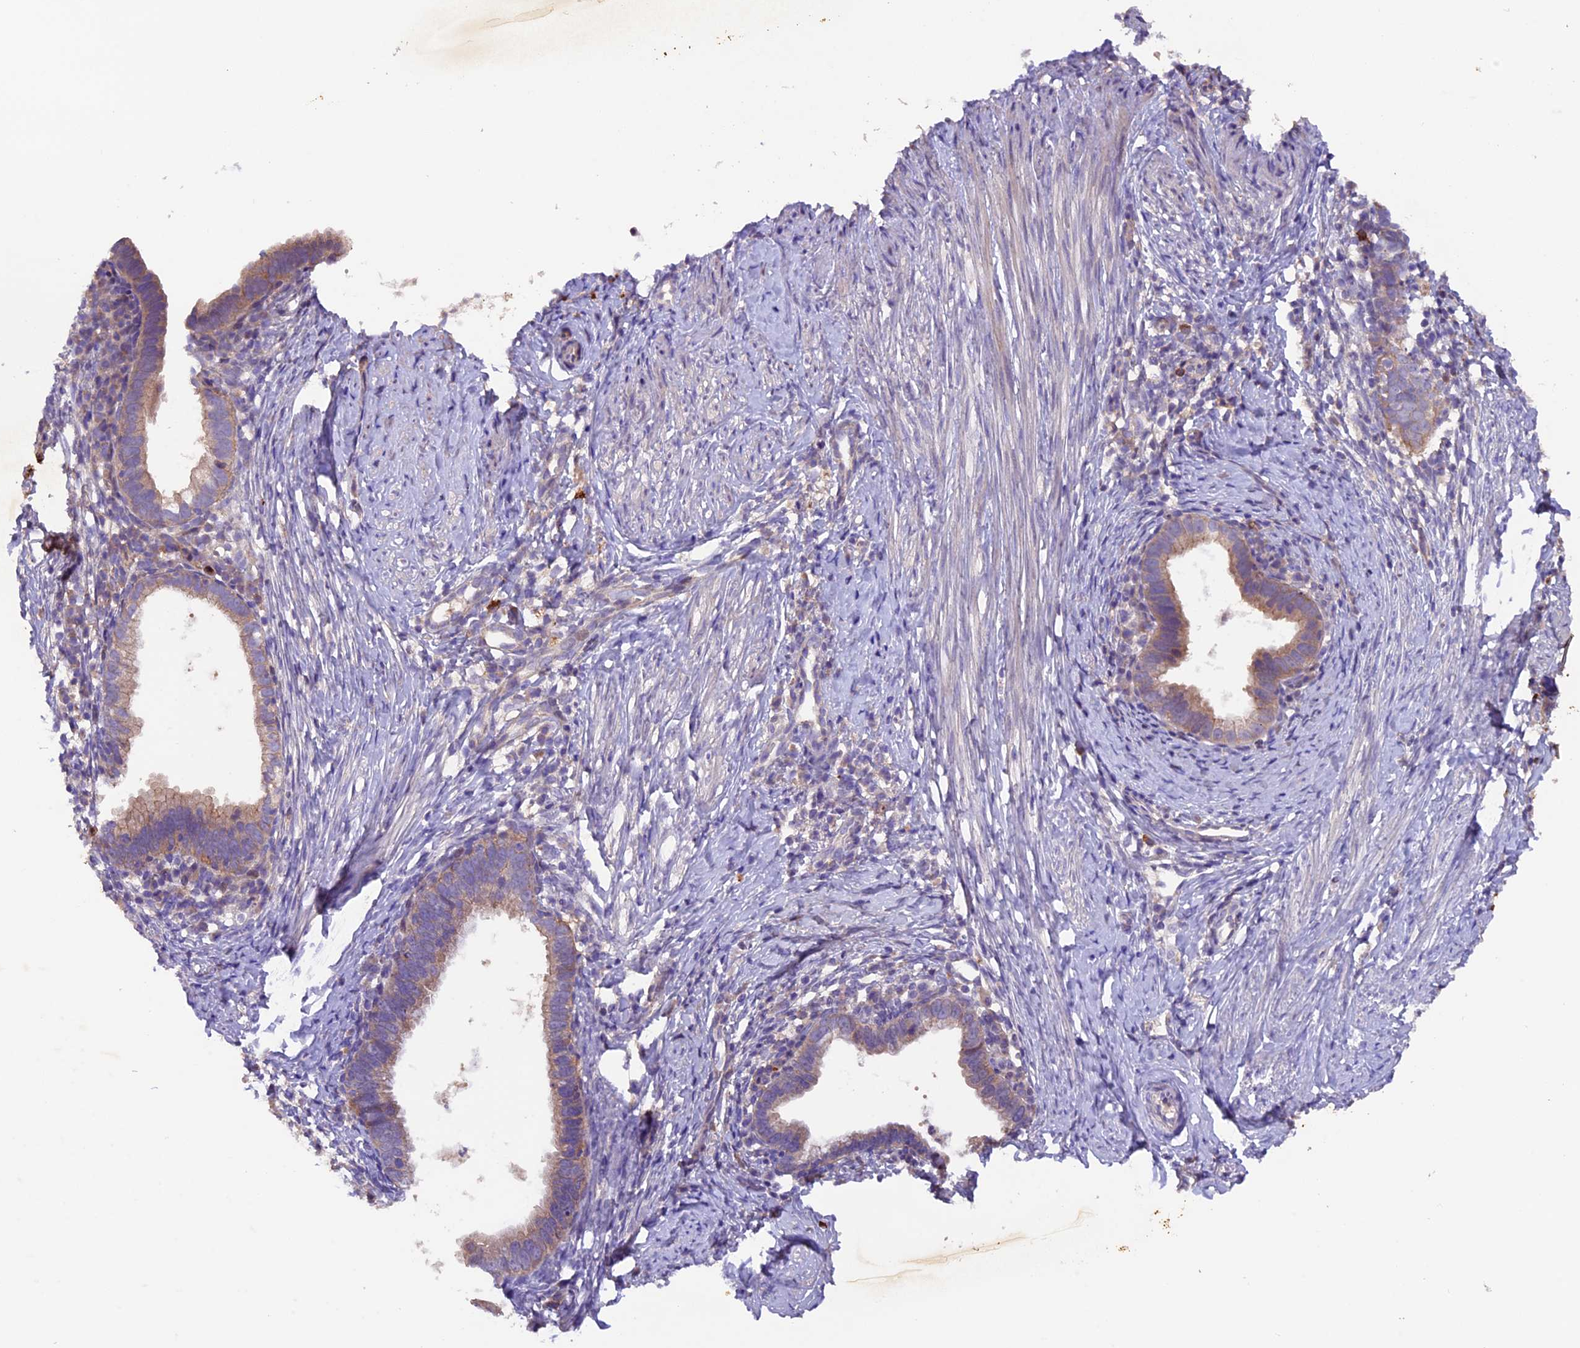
{"staining": {"intensity": "weak", "quantity": ">75%", "location": "cytoplasmic/membranous"}, "tissue": "cervical cancer", "cell_type": "Tumor cells", "image_type": "cancer", "snomed": [{"axis": "morphology", "description": "Adenocarcinoma, NOS"}, {"axis": "topography", "description": "Cervix"}], "caption": "Protein staining exhibits weak cytoplasmic/membranous staining in about >75% of tumor cells in cervical adenocarcinoma.", "gene": "NCK2", "patient": {"sex": "female", "age": 36}}